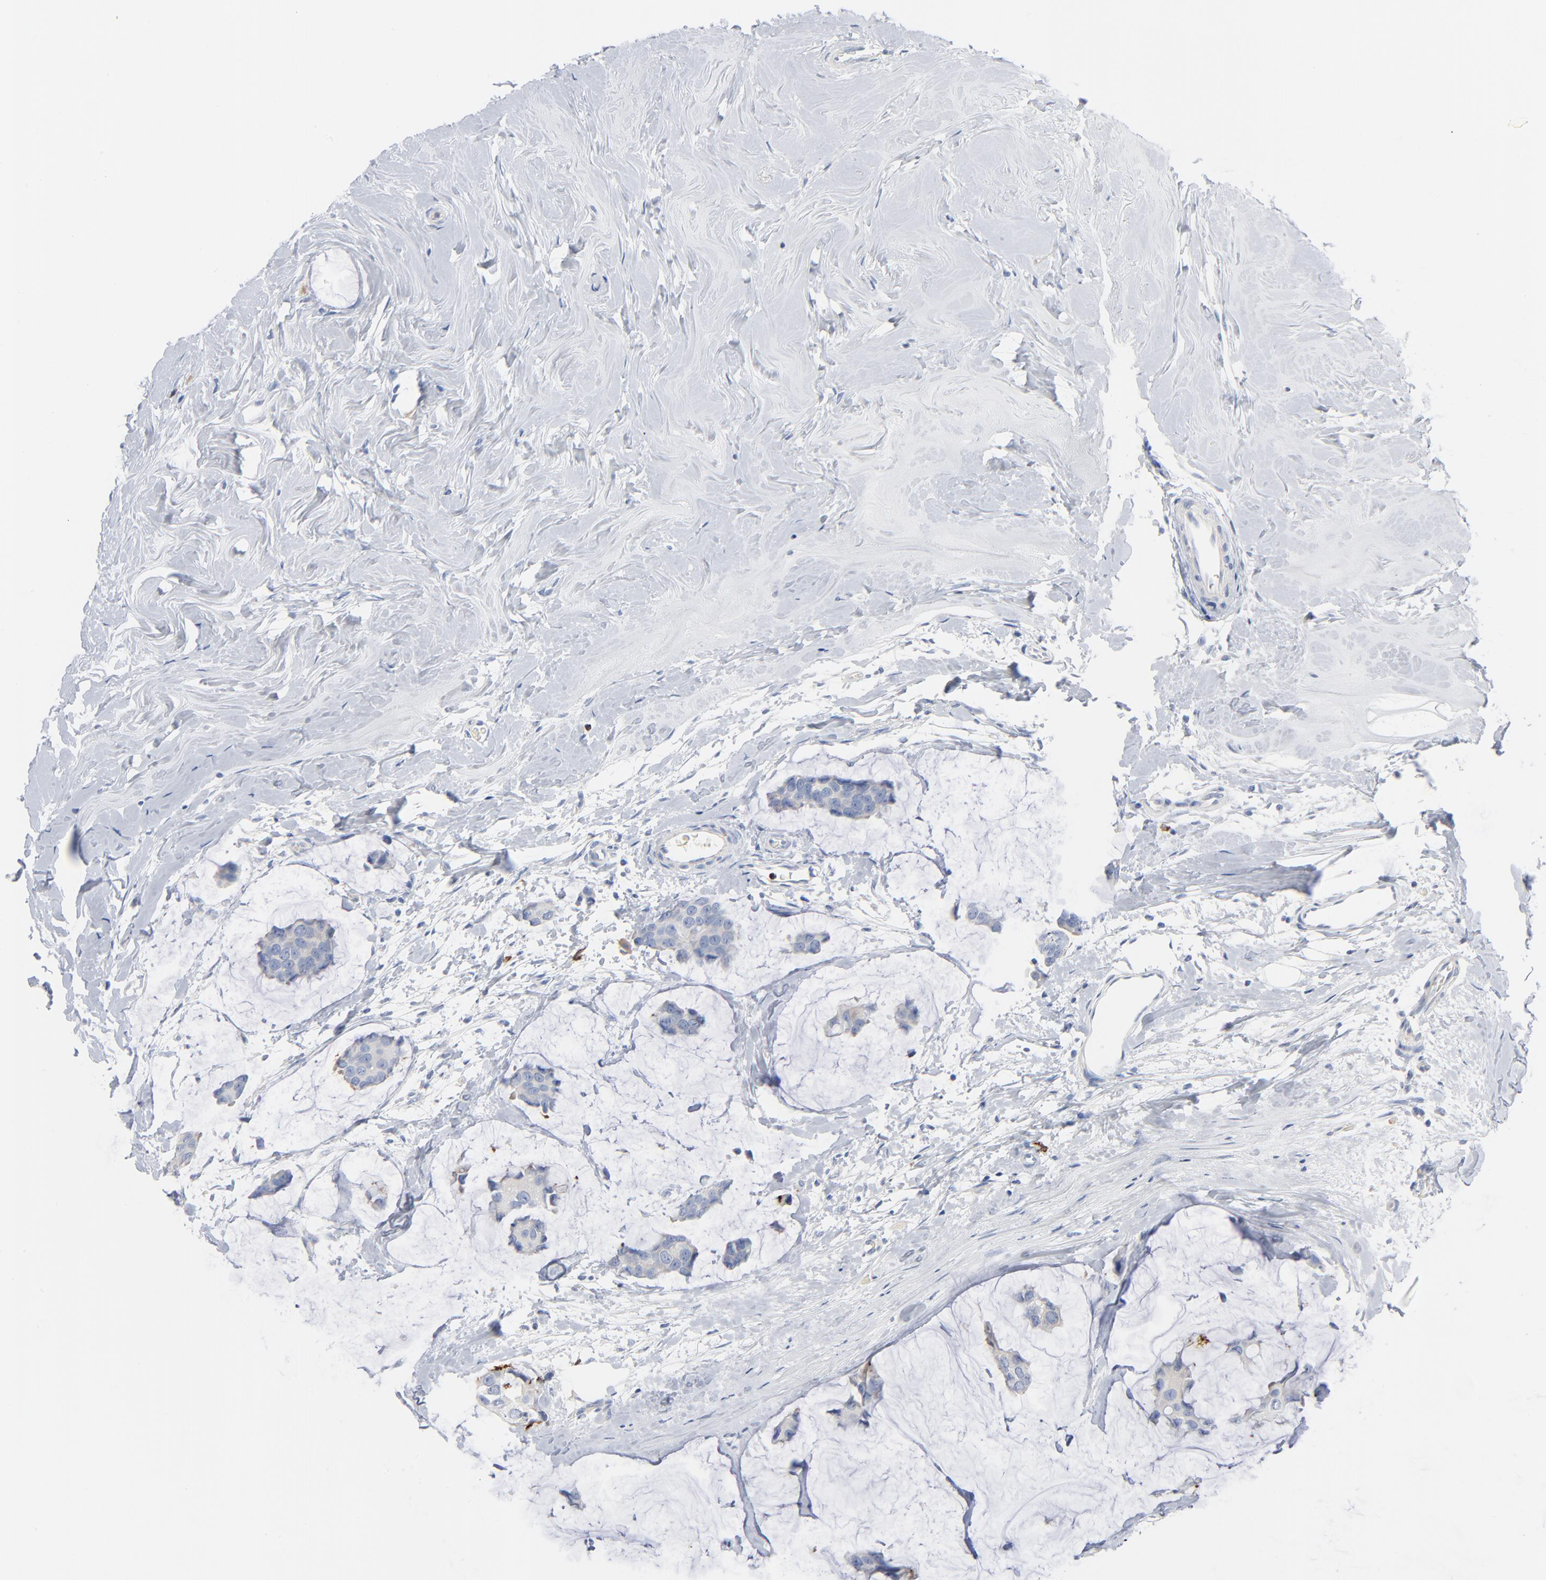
{"staining": {"intensity": "negative", "quantity": "none", "location": "none"}, "tissue": "breast cancer", "cell_type": "Tumor cells", "image_type": "cancer", "snomed": [{"axis": "morphology", "description": "Normal tissue, NOS"}, {"axis": "morphology", "description": "Duct carcinoma"}, {"axis": "topography", "description": "Breast"}], "caption": "The histopathology image reveals no staining of tumor cells in breast cancer. (DAB immunohistochemistry (IHC) with hematoxylin counter stain).", "gene": "GZMB", "patient": {"sex": "female", "age": 50}}